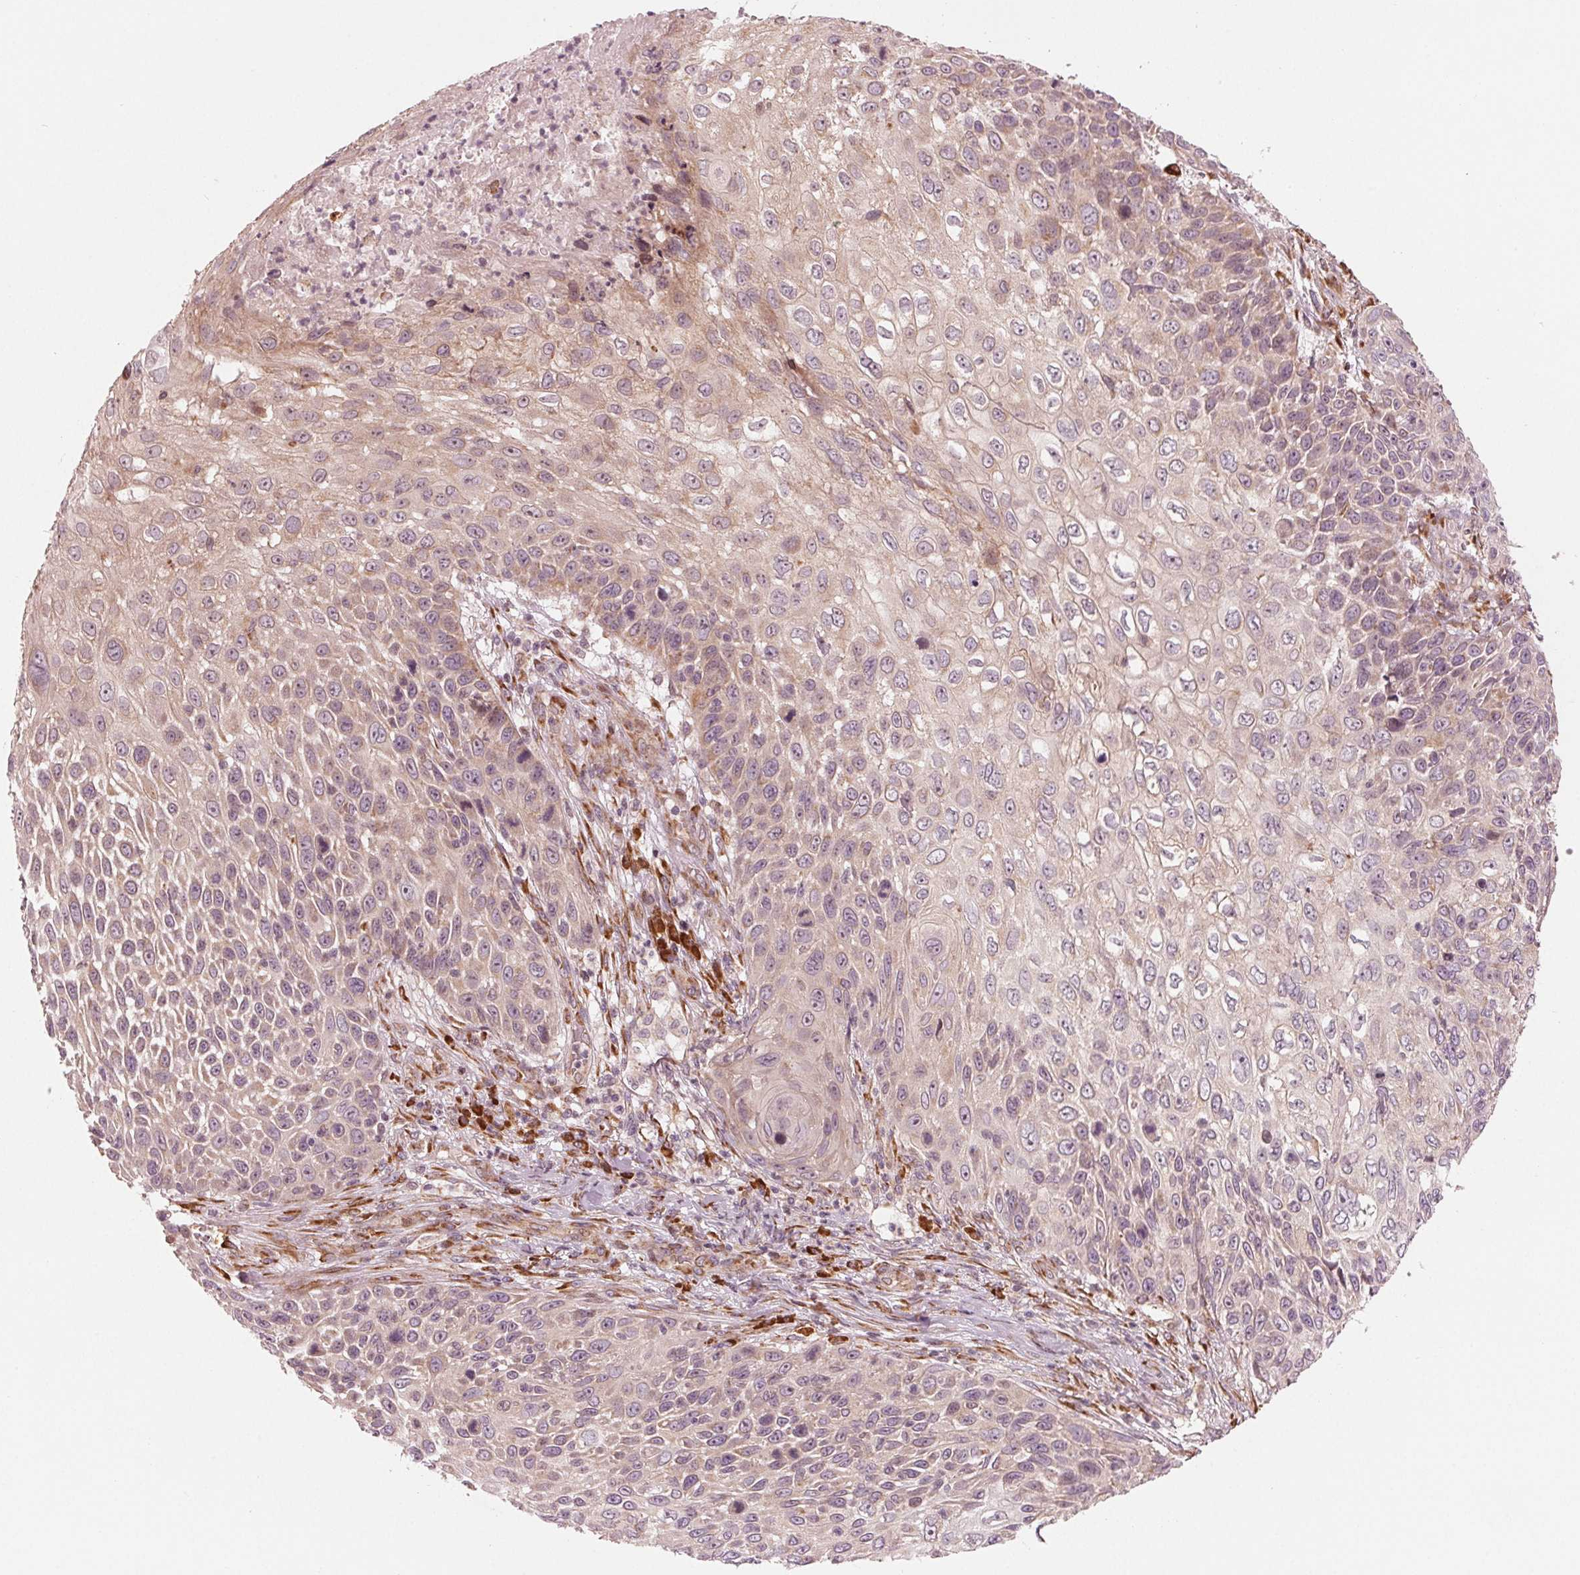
{"staining": {"intensity": "weak", "quantity": "25%-75%", "location": "cytoplasmic/membranous"}, "tissue": "skin cancer", "cell_type": "Tumor cells", "image_type": "cancer", "snomed": [{"axis": "morphology", "description": "Squamous cell carcinoma, NOS"}, {"axis": "topography", "description": "Skin"}], "caption": "A high-resolution image shows immunohistochemistry (IHC) staining of skin squamous cell carcinoma, which exhibits weak cytoplasmic/membranous staining in approximately 25%-75% of tumor cells. Nuclei are stained in blue.", "gene": "CMIP", "patient": {"sex": "male", "age": 92}}